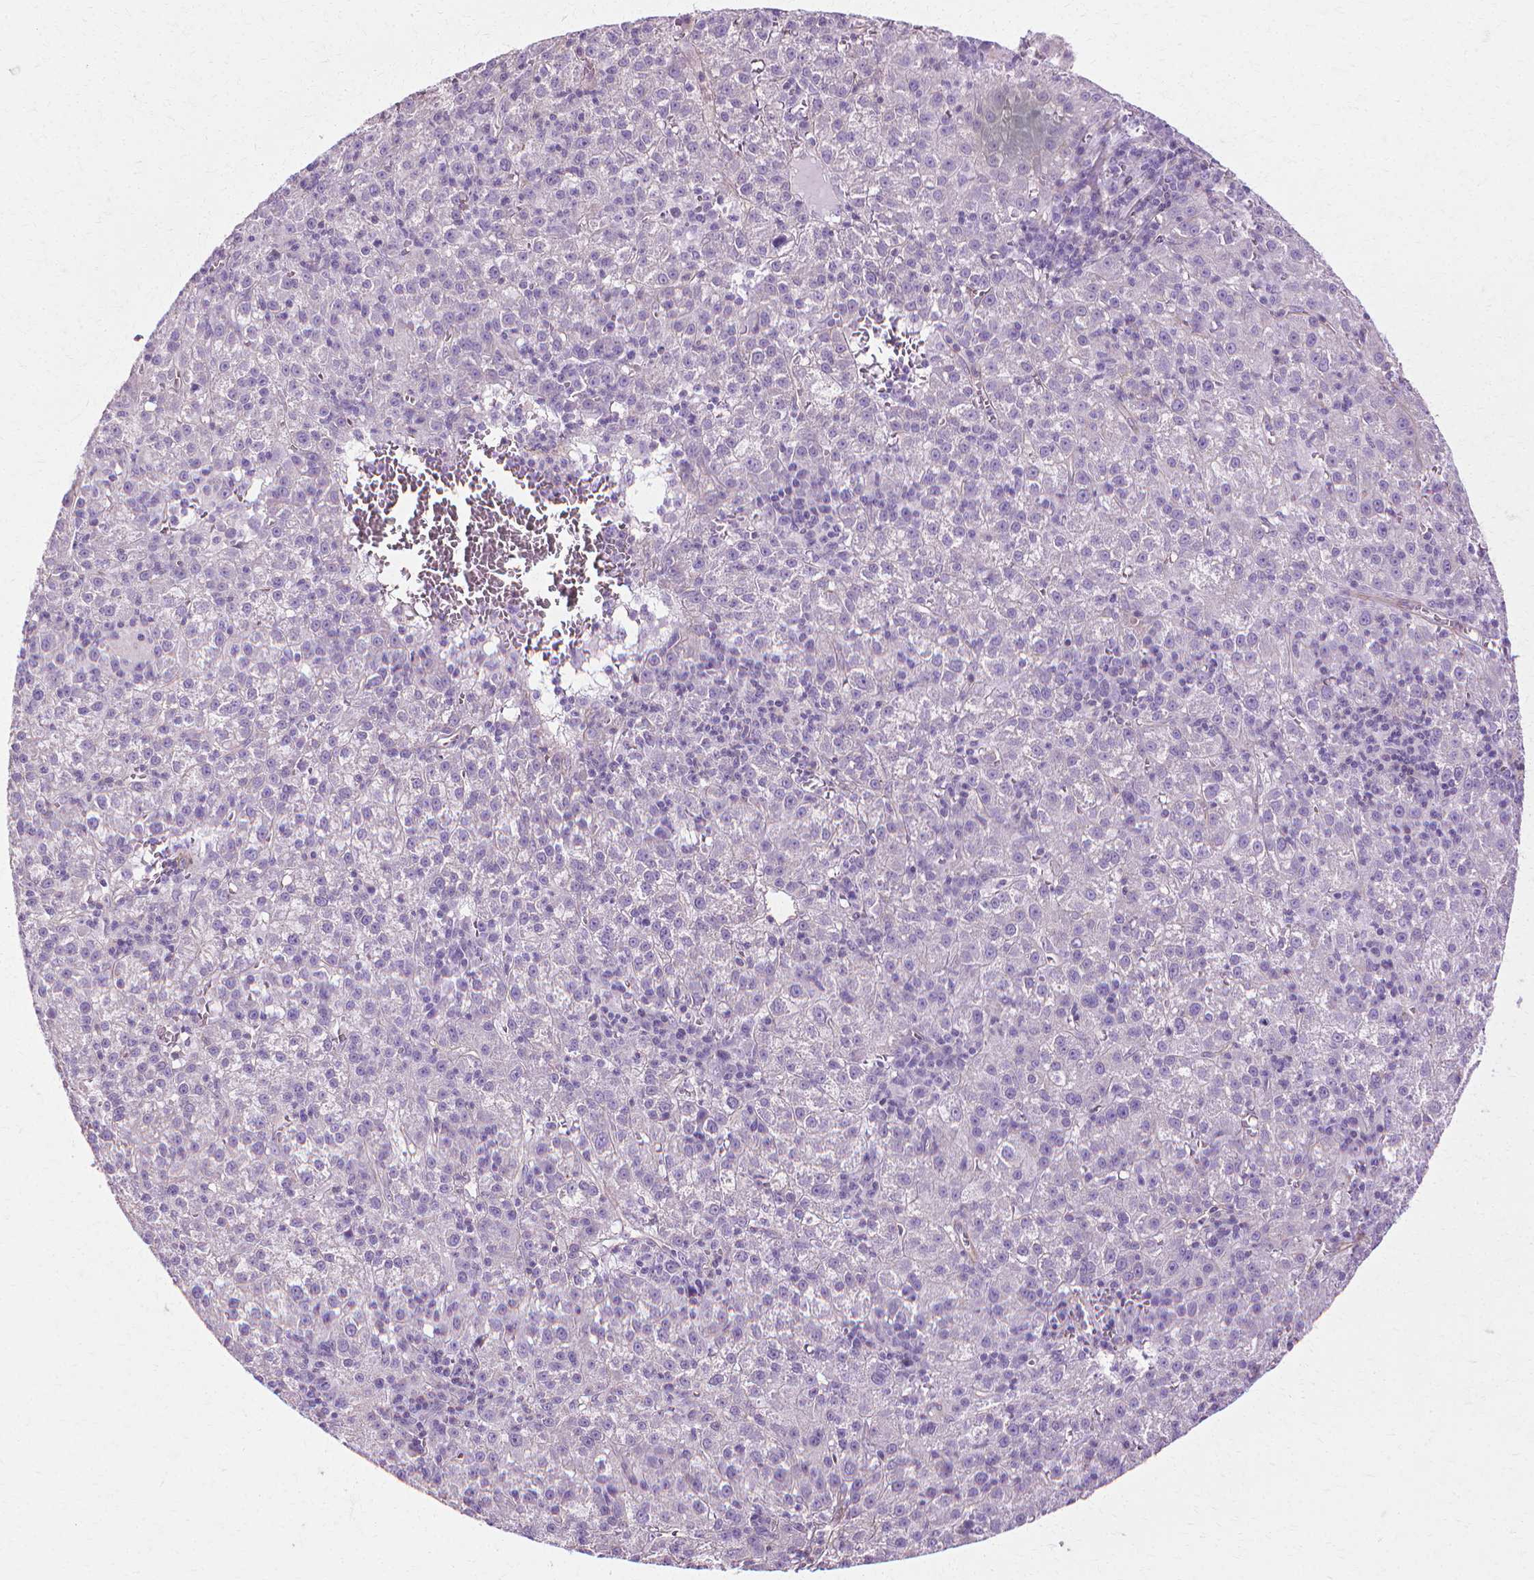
{"staining": {"intensity": "negative", "quantity": "none", "location": "none"}, "tissue": "liver cancer", "cell_type": "Tumor cells", "image_type": "cancer", "snomed": [{"axis": "morphology", "description": "Carcinoma, Hepatocellular, NOS"}, {"axis": "topography", "description": "Liver"}], "caption": "The immunohistochemistry (IHC) image has no significant positivity in tumor cells of liver cancer (hepatocellular carcinoma) tissue. (Stains: DAB immunohistochemistry with hematoxylin counter stain, Microscopy: brightfield microscopy at high magnification).", "gene": "CFAP157", "patient": {"sex": "female", "age": 60}}